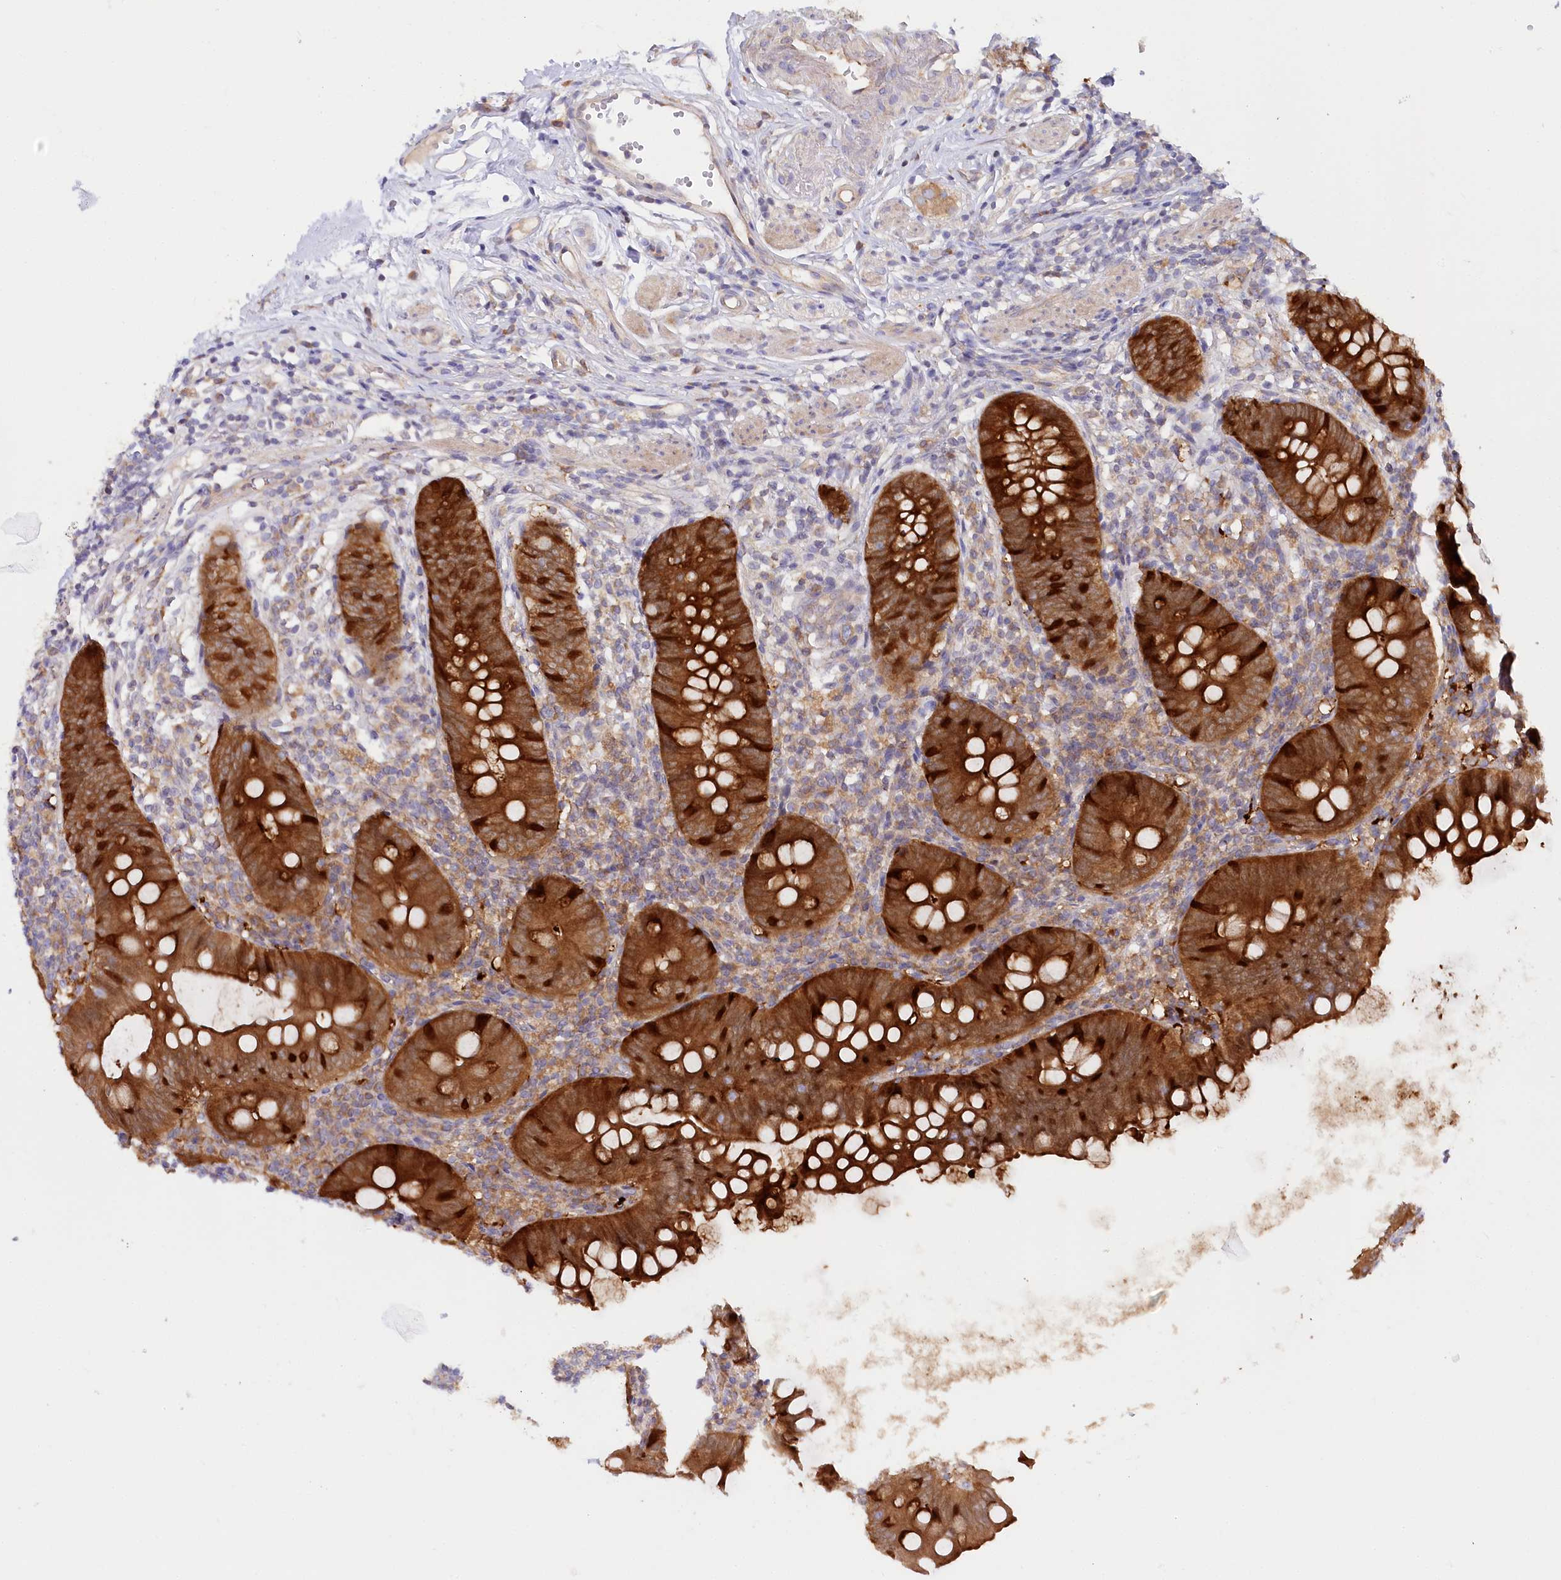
{"staining": {"intensity": "strong", "quantity": ">75%", "location": "cytoplasmic/membranous"}, "tissue": "appendix", "cell_type": "Glandular cells", "image_type": "normal", "snomed": [{"axis": "morphology", "description": "Normal tissue, NOS"}, {"axis": "topography", "description": "Appendix"}], "caption": "Protein analysis of benign appendix exhibits strong cytoplasmic/membranous staining in approximately >75% of glandular cells. The staining was performed using DAB (3,3'-diaminobenzidine) to visualize the protein expression in brown, while the nuclei were stained in blue with hematoxylin (Magnification: 20x).", "gene": "PAIP2", "patient": {"sex": "female", "age": 62}}